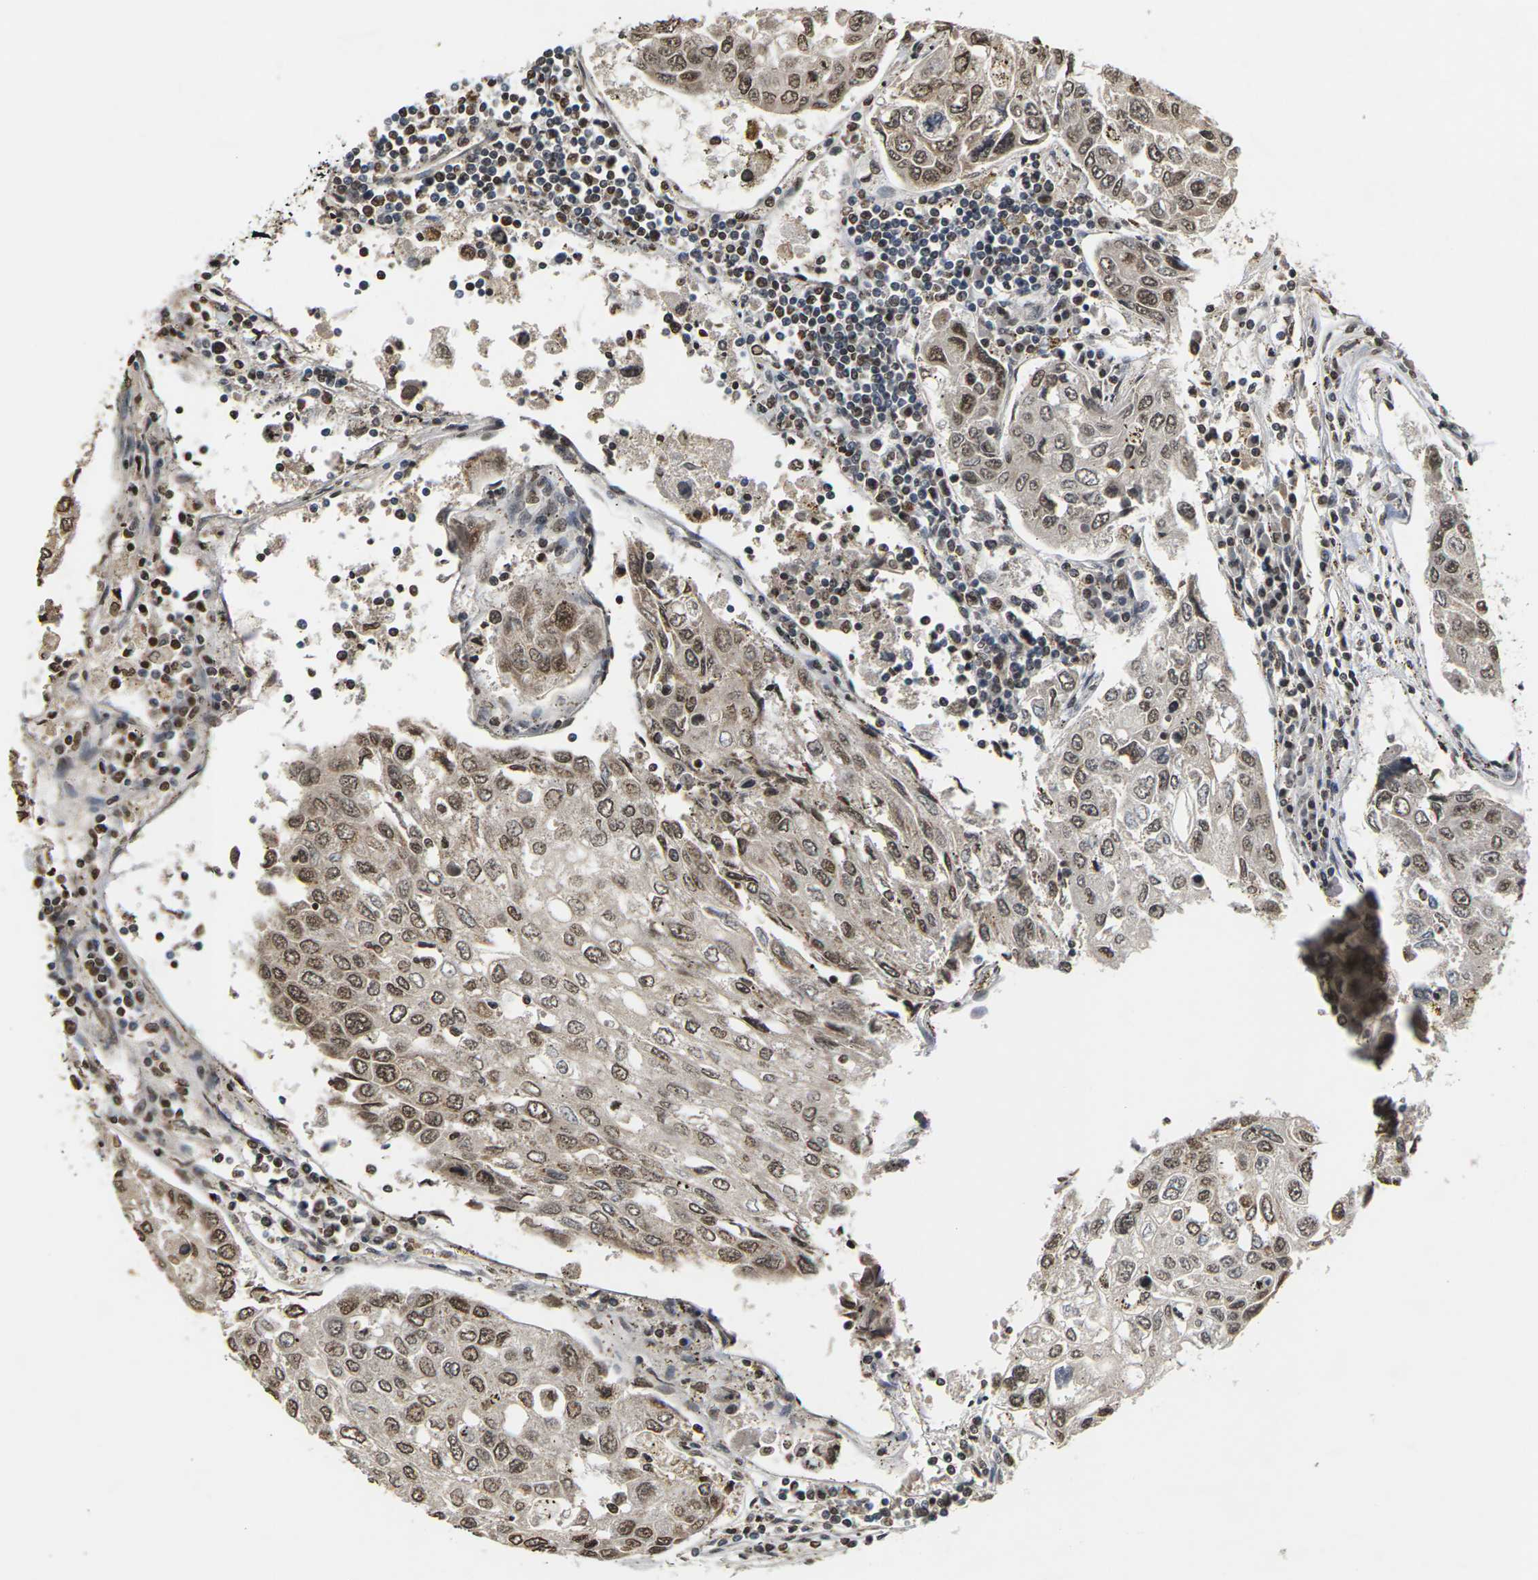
{"staining": {"intensity": "moderate", "quantity": ">75%", "location": "nuclear"}, "tissue": "urothelial cancer", "cell_type": "Tumor cells", "image_type": "cancer", "snomed": [{"axis": "morphology", "description": "Urothelial carcinoma, High grade"}, {"axis": "topography", "description": "Lymph node"}, {"axis": "topography", "description": "Urinary bladder"}], "caption": "Human urothelial cancer stained with a brown dye displays moderate nuclear positive staining in approximately >75% of tumor cells.", "gene": "NELFA", "patient": {"sex": "male", "age": 51}}